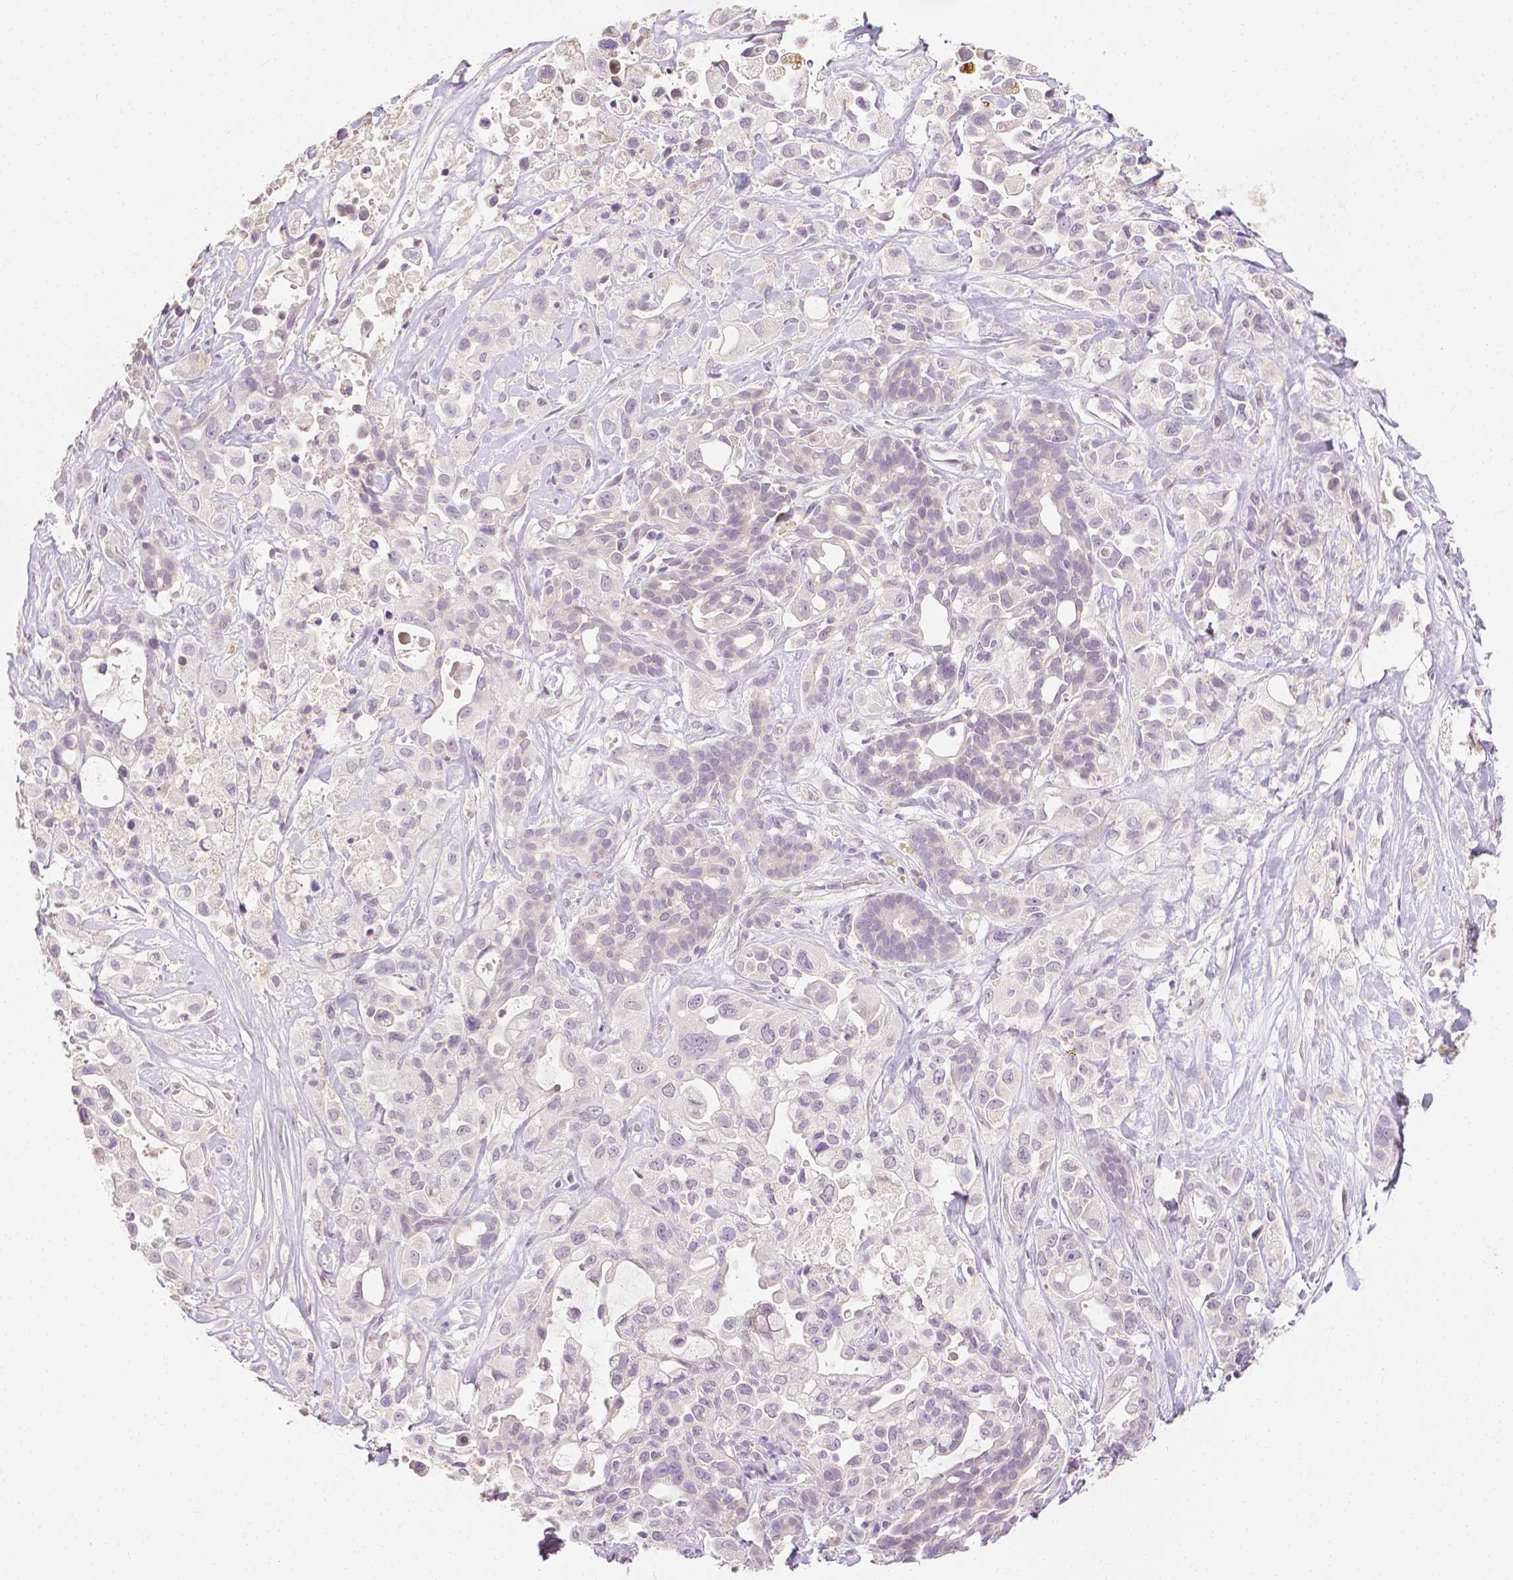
{"staining": {"intensity": "negative", "quantity": "none", "location": "none"}, "tissue": "pancreatic cancer", "cell_type": "Tumor cells", "image_type": "cancer", "snomed": [{"axis": "morphology", "description": "Adenocarcinoma, NOS"}, {"axis": "topography", "description": "Pancreas"}], "caption": "Pancreatic adenocarcinoma stained for a protein using IHC exhibits no staining tumor cells.", "gene": "TGM1", "patient": {"sex": "male", "age": 44}}